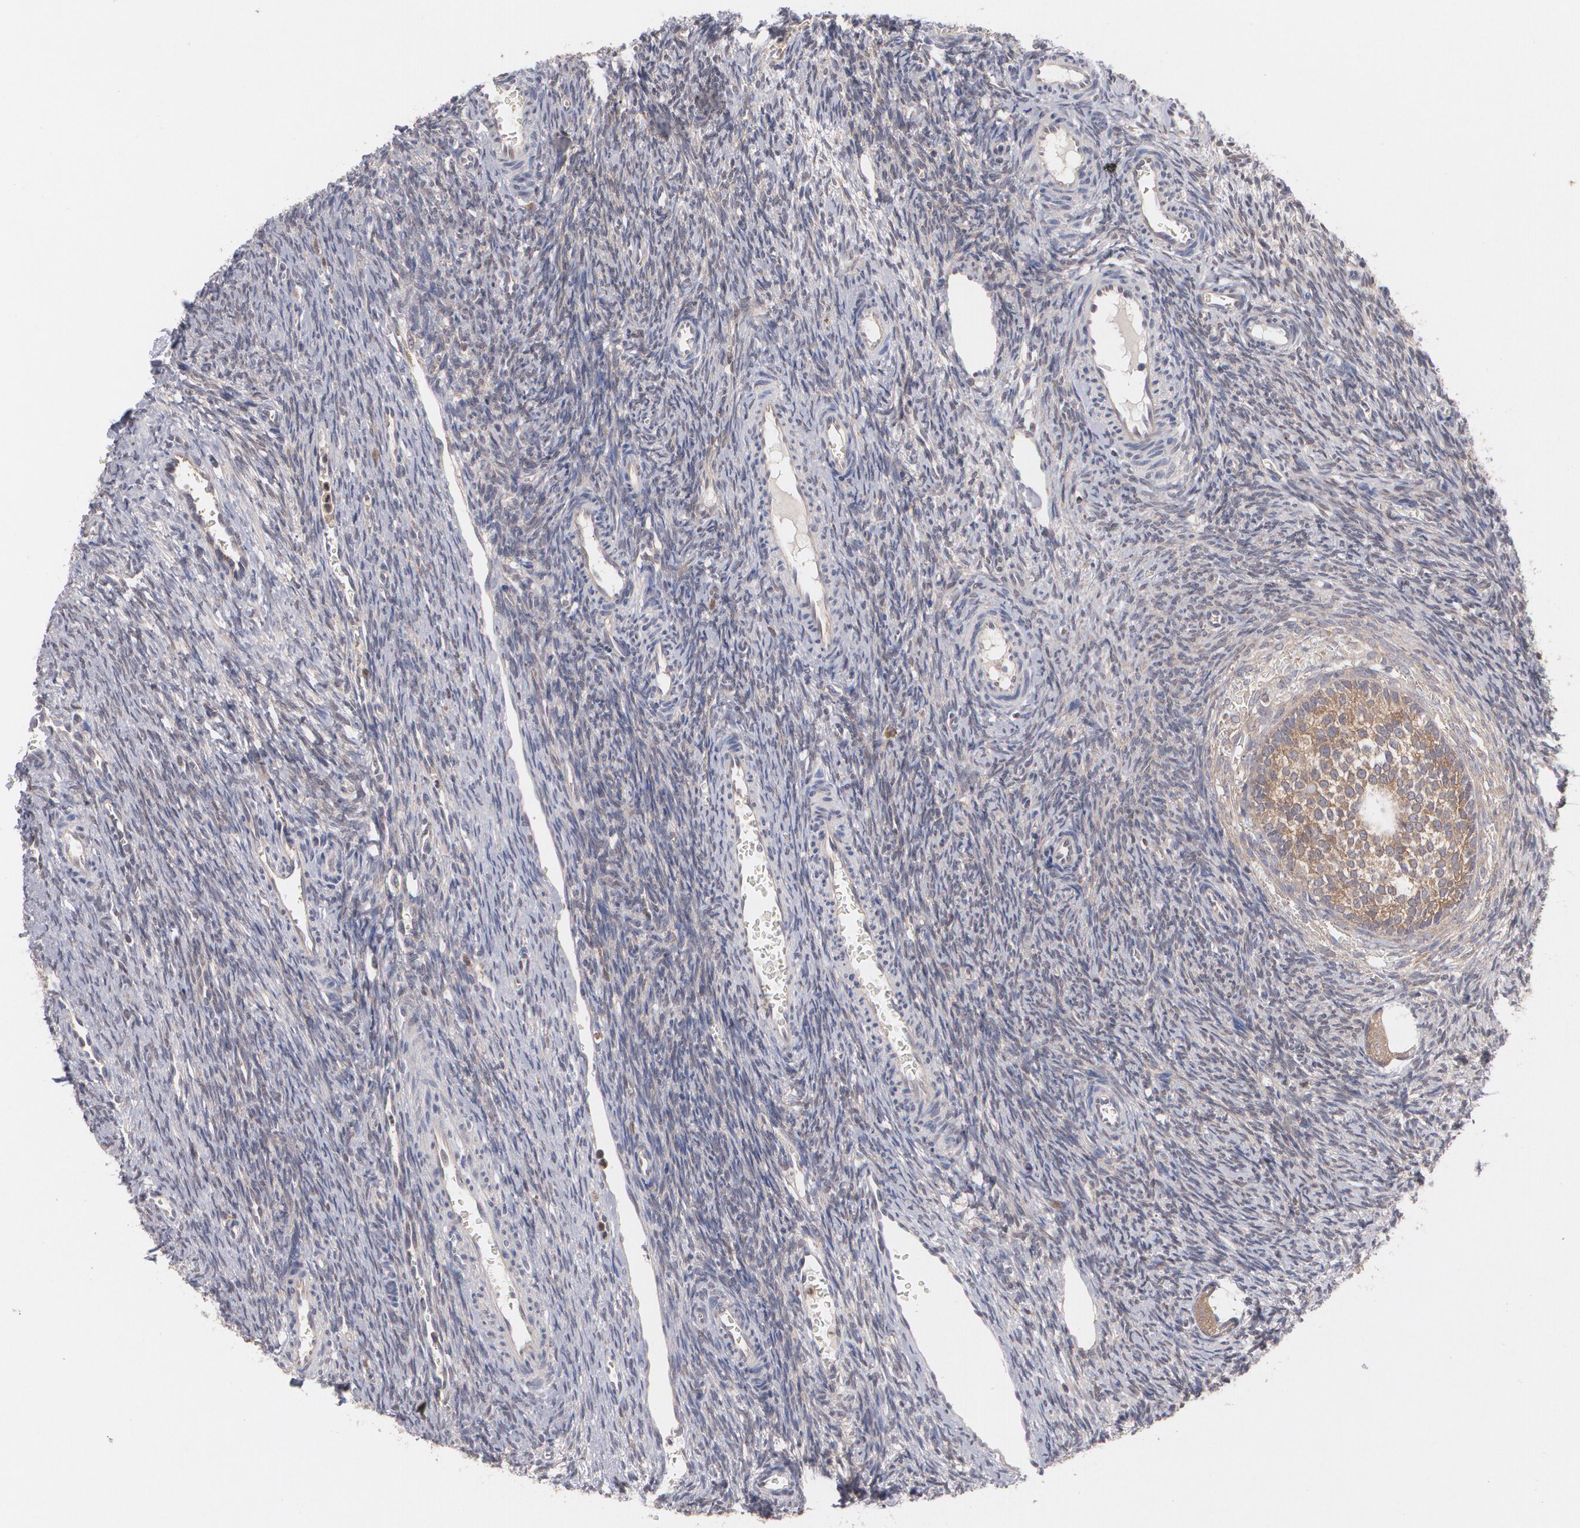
{"staining": {"intensity": "weak", "quantity": ">75%", "location": "cytoplasmic/membranous"}, "tissue": "ovary", "cell_type": "Follicle cells", "image_type": "normal", "snomed": [{"axis": "morphology", "description": "Normal tissue, NOS"}, {"axis": "topography", "description": "Ovary"}], "caption": "An image of ovary stained for a protein shows weak cytoplasmic/membranous brown staining in follicle cells.", "gene": "HTT", "patient": {"sex": "female", "age": 39}}